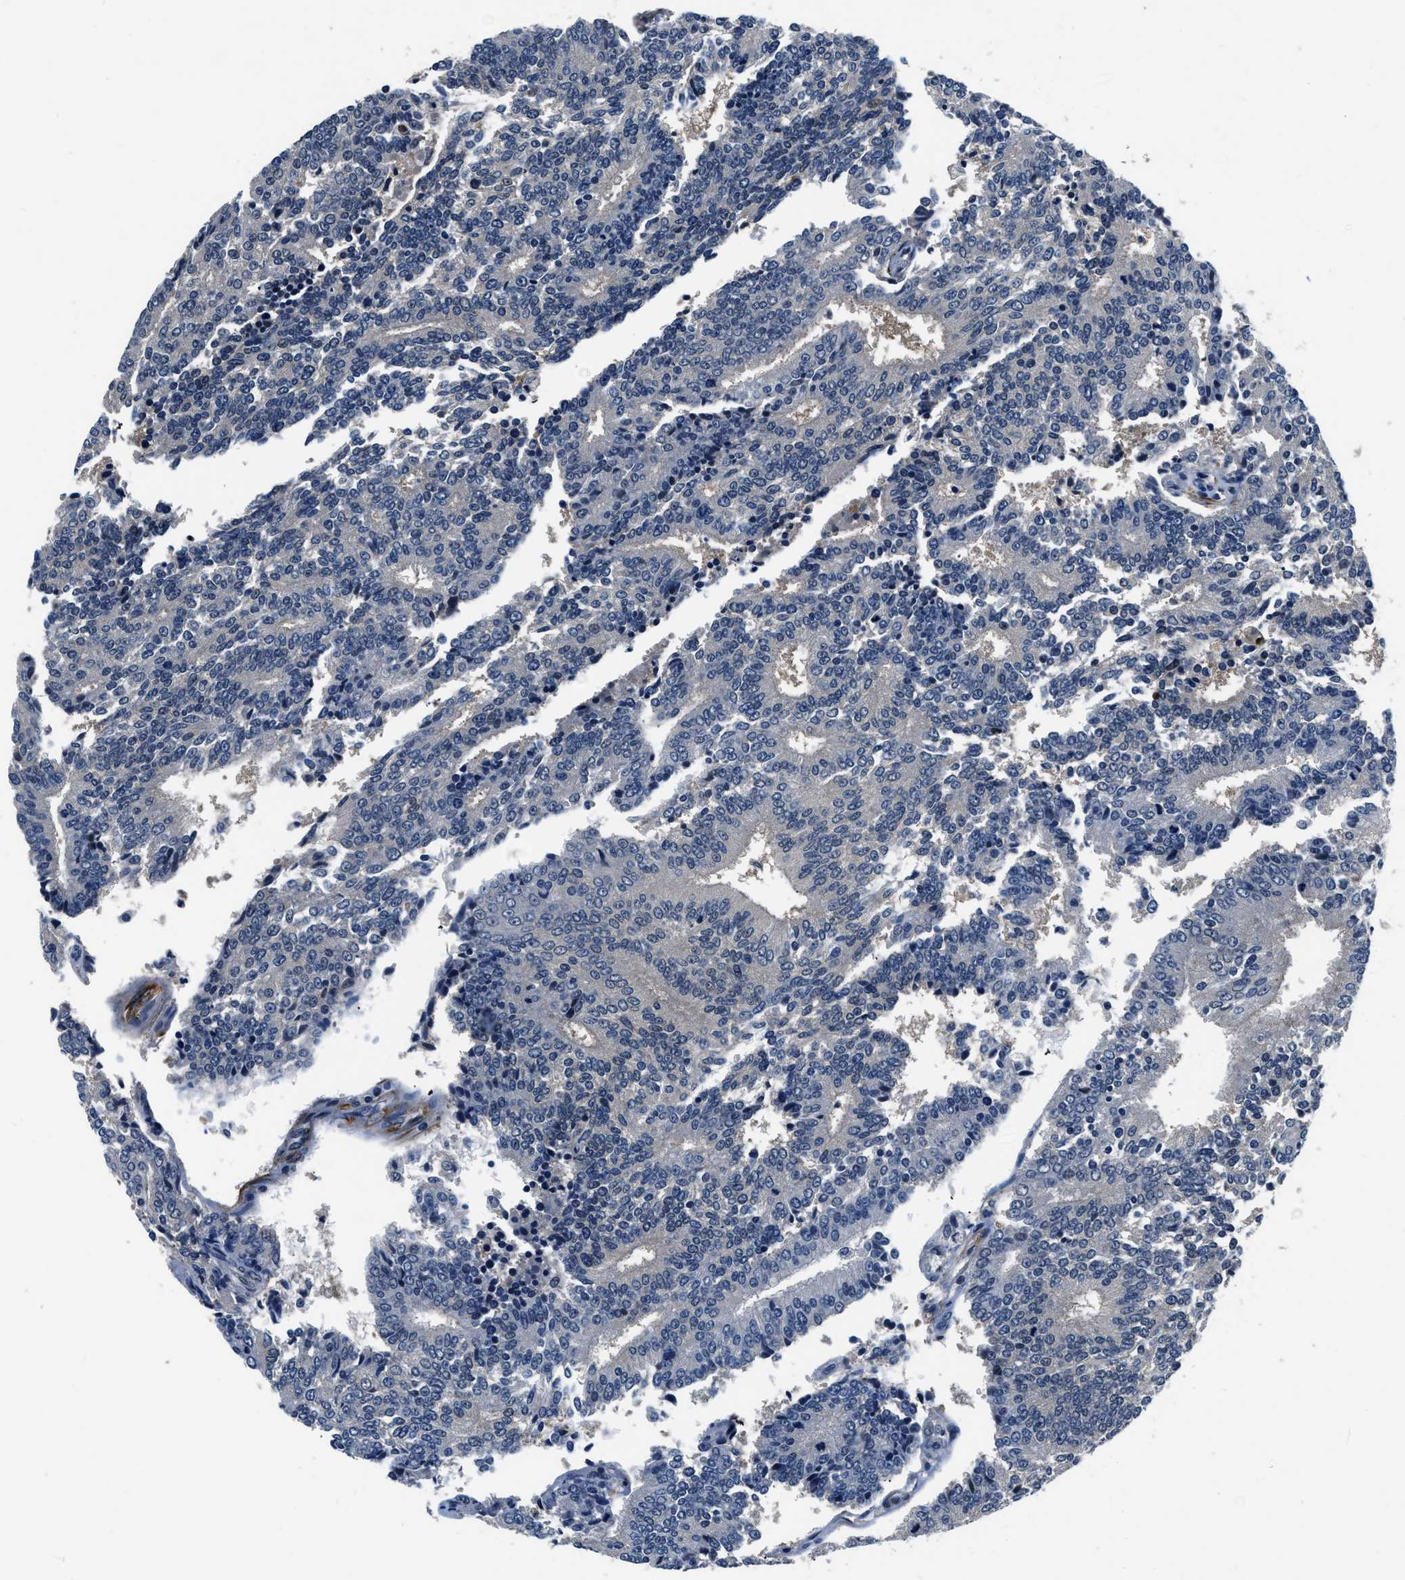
{"staining": {"intensity": "negative", "quantity": "none", "location": "none"}, "tissue": "prostate cancer", "cell_type": "Tumor cells", "image_type": "cancer", "snomed": [{"axis": "morphology", "description": "Normal tissue, NOS"}, {"axis": "morphology", "description": "Adenocarcinoma, High grade"}, {"axis": "topography", "description": "Prostate"}, {"axis": "topography", "description": "Seminal veicle"}], "caption": "This is a micrograph of immunohistochemistry (IHC) staining of prostate cancer (adenocarcinoma (high-grade)), which shows no staining in tumor cells.", "gene": "LANCL2", "patient": {"sex": "male", "age": 55}}